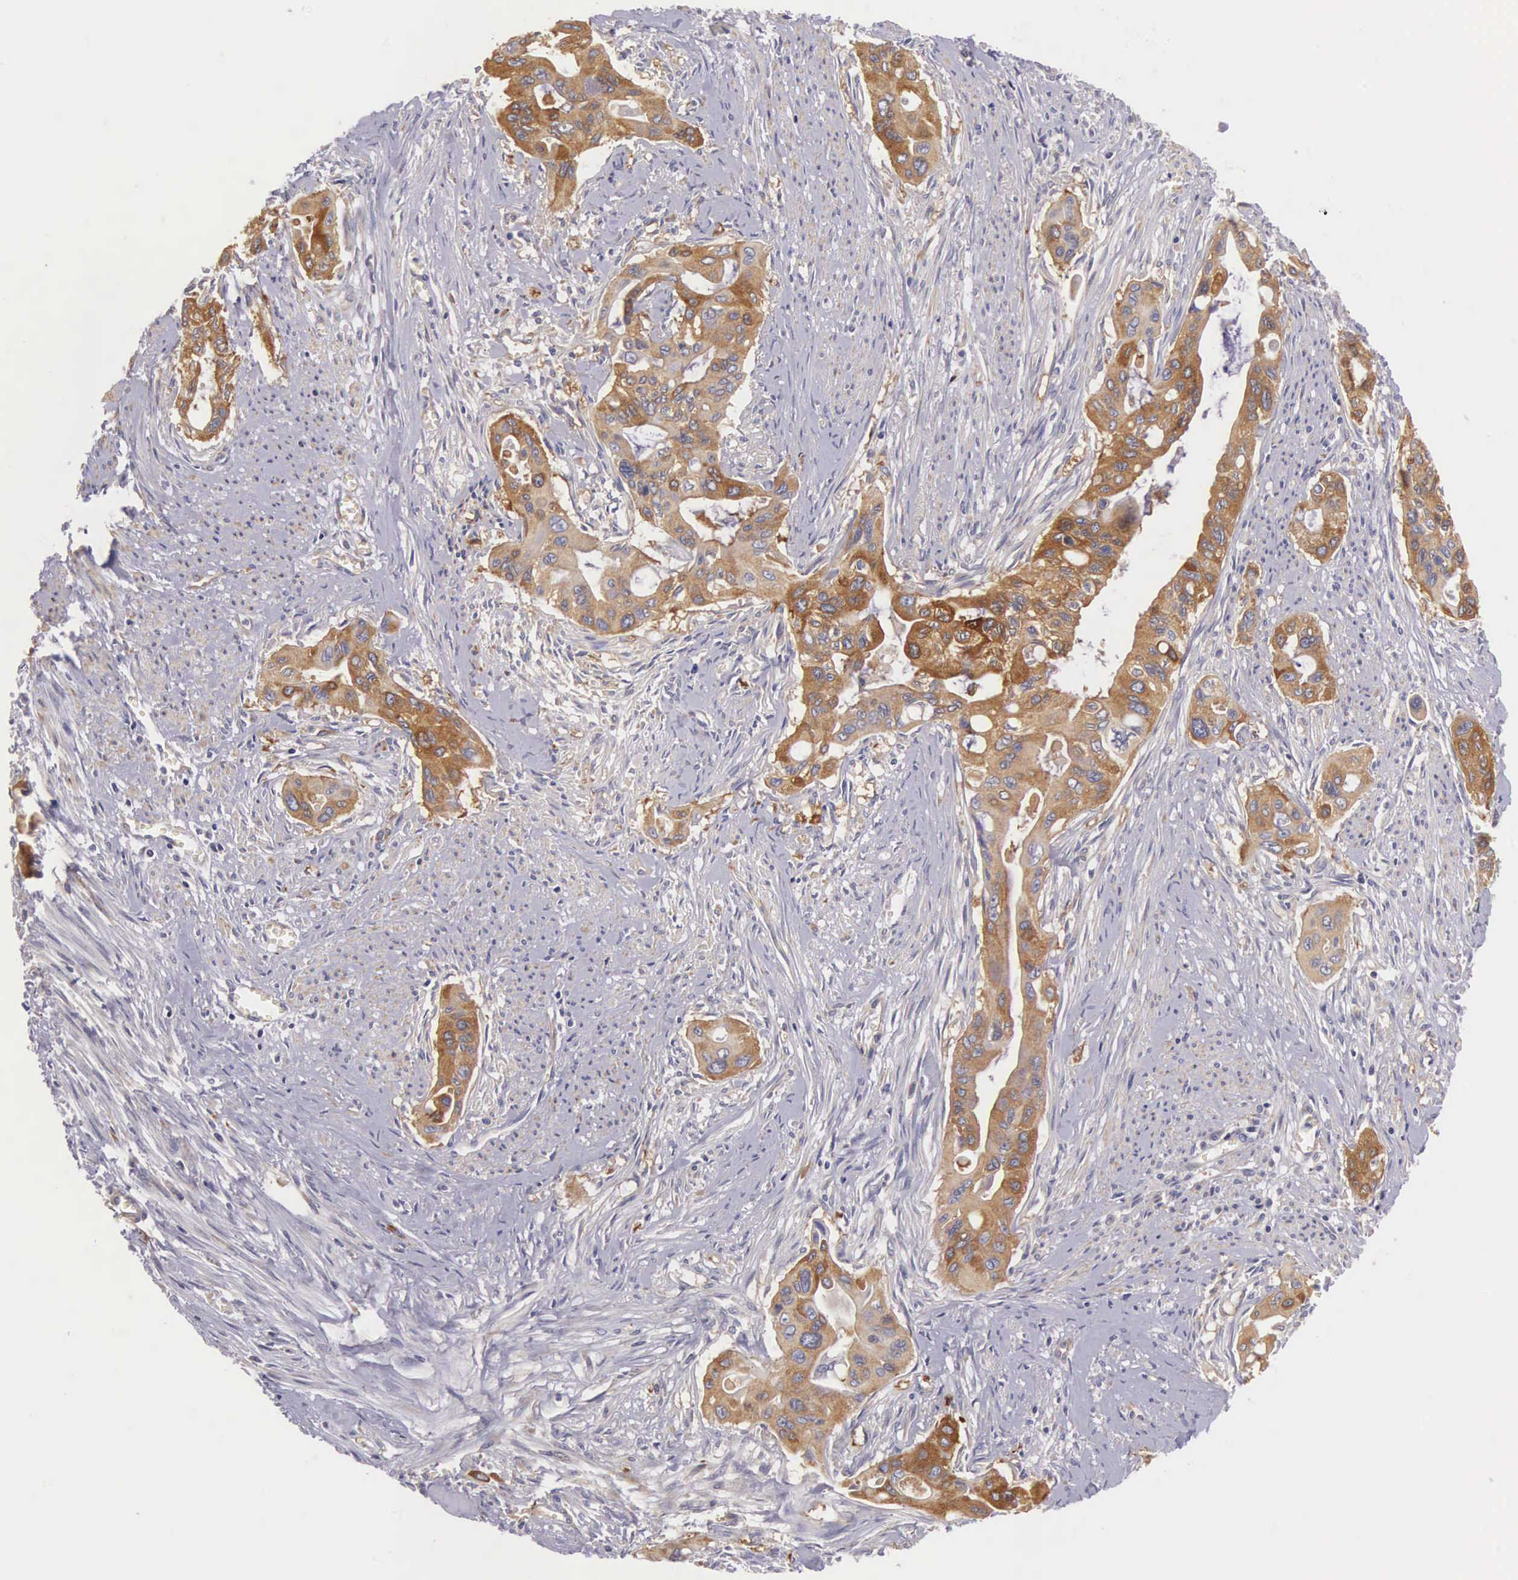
{"staining": {"intensity": "moderate", "quantity": "25%-75%", "location": "cytoplasmic/membranous"}, "tissue": "pancreatic cancer", "cell_type": "Tumor cells", "image_type": "cancer", "snomed": [{"axis": "morphology", "description": "Adenocarcinoma, NOS"}, {"axis": "topography", "description": "Pancreas"}], "caption": "Immunohistochemical staining of pancreatic cancer demonstrates moderate cytoplasmic/membranous protein positivity in approximately 25%-75% of tumor cells.", "gene": "OSBPL3", "patient": {"sex": "male", "age": 77}}